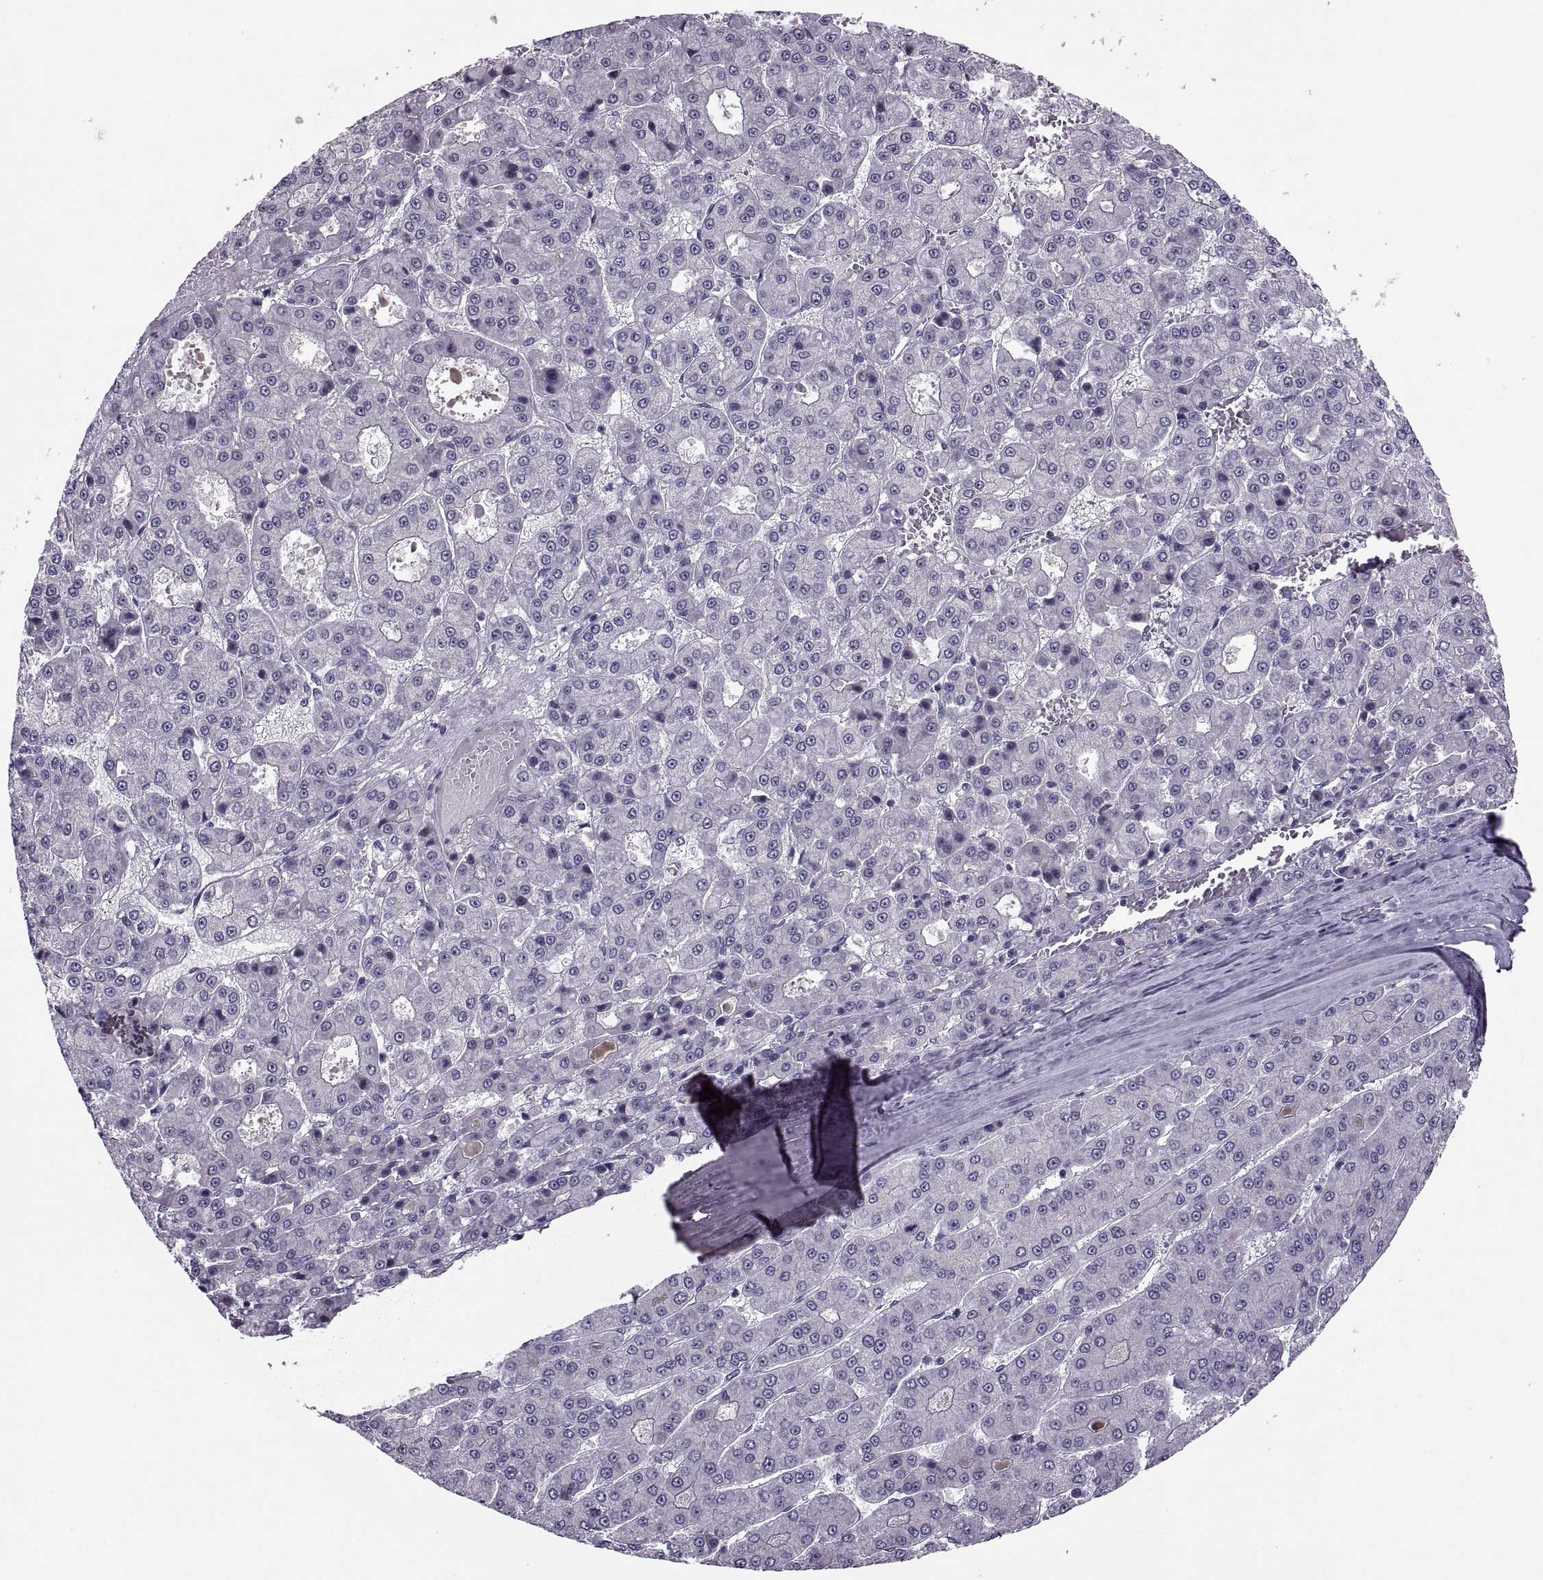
{"staining": {"intensity": "negative", "quantity": "none", "location": "none"}, "tissue": "liver cancer", "cell_type": "Tumor cells", "image_type": "cancer", "snomed": [{"axis": "morphology", "description": "Carcinoma, Hepatocellular, NOS"}, {"axis": "topography", "description": "Liver"}], "caption": "Tumor cells are negative for protein expression in human liver hepatocellular carcinoma.", "gene": "MAGEB1", "patient": {"sex": "male", "age": 70}}